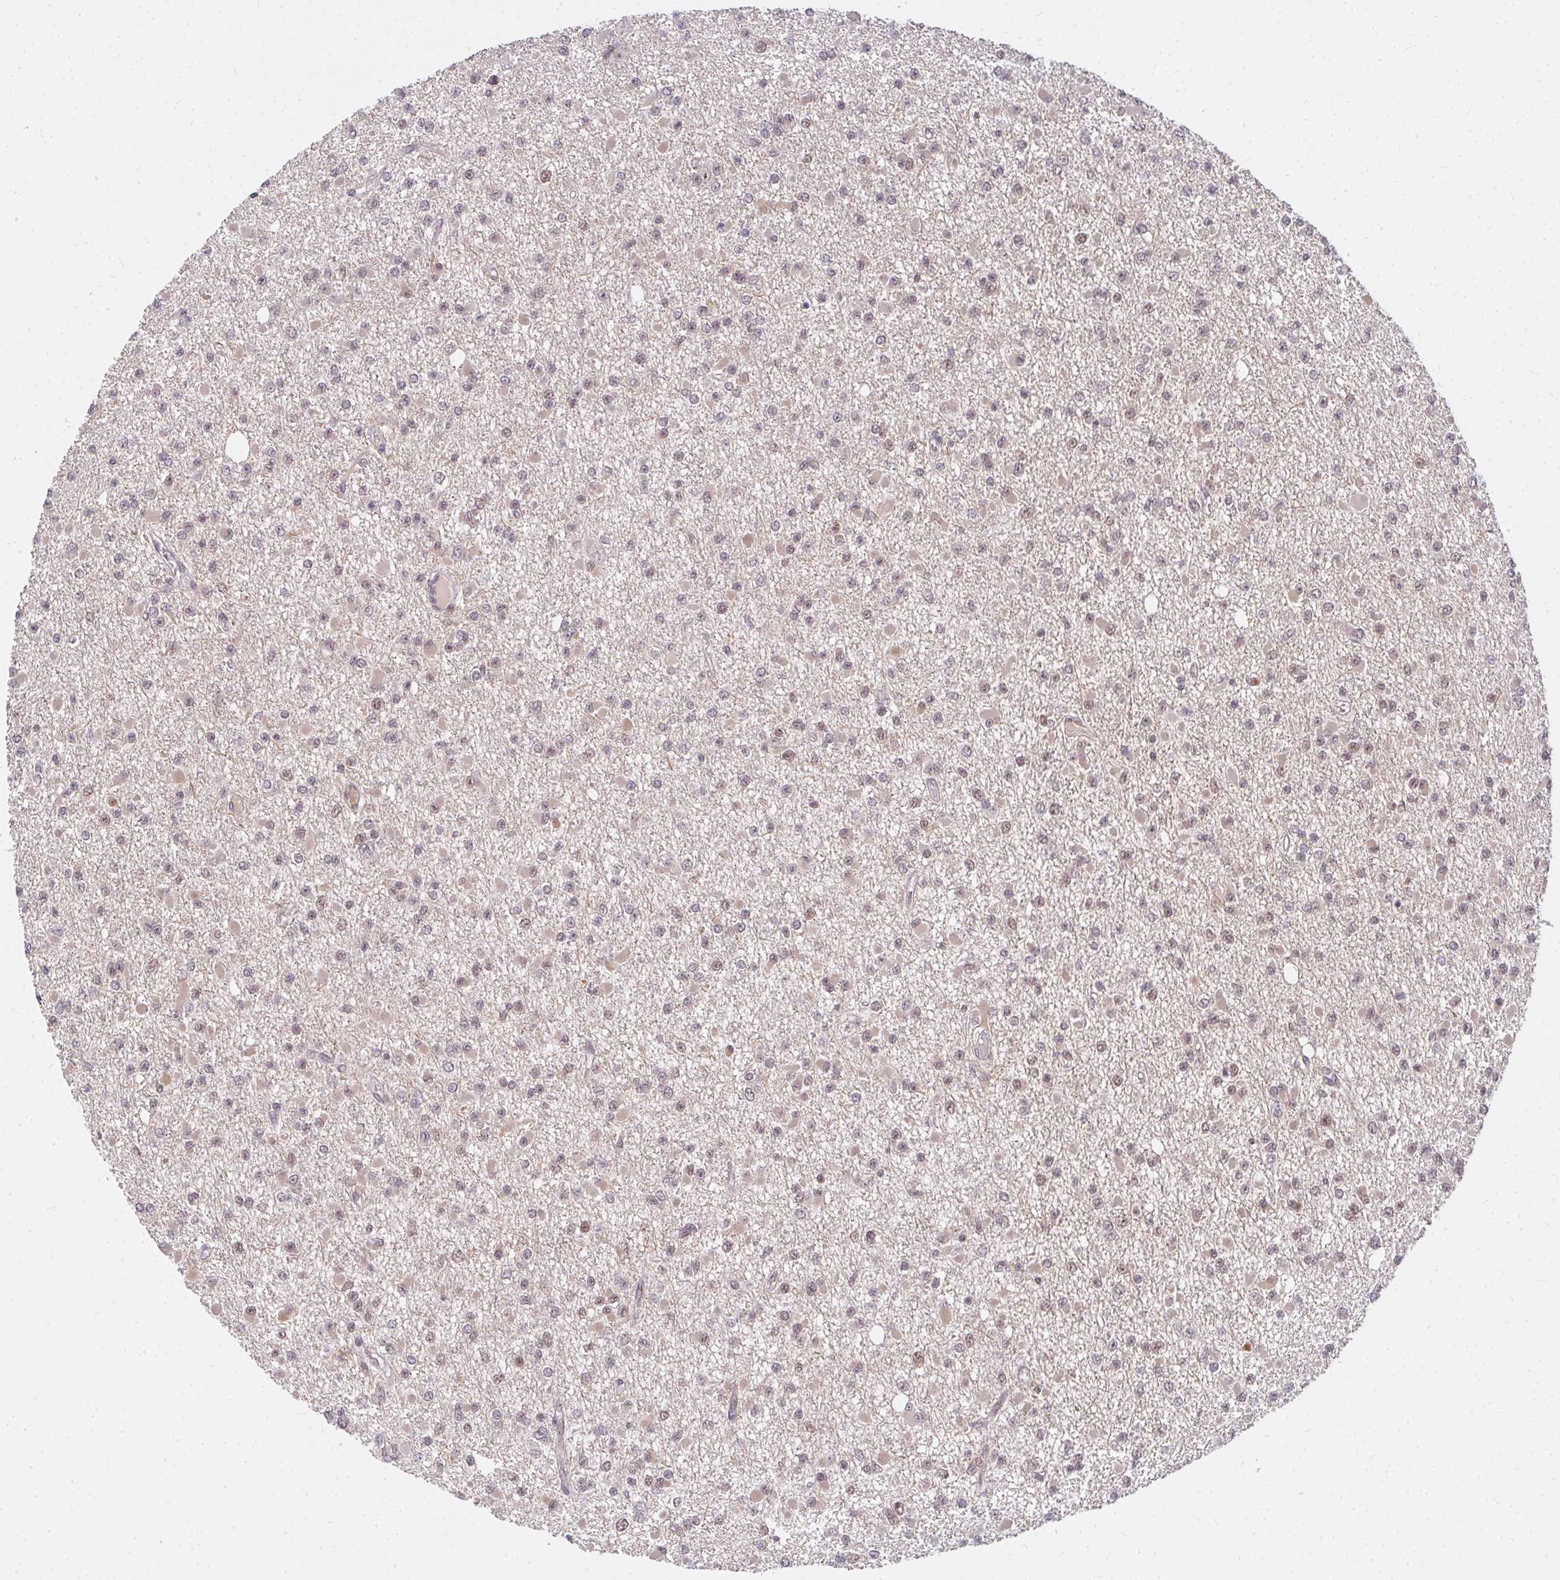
{"staining": {"intensity": "weak", "quantity": ">75%", "location": "nuclear"}, "tissue": "glioma", "cell_type": "Tumor cells", "image_type": "cancer", "snomed": [{"axis": "morphology", "description": "Glioma, malignant, Low grade"}, {"axis": "topography", "description": "Brain"}], "caption": "An immunohistochemistry (IHC) histopathology image of tumor tissue is shown. Protein staining in brown labels weak nuclear positivity in glioma within tumor cells.", "gene": "GTF3C6", "patient": {"sex": "female", "age": 22}}